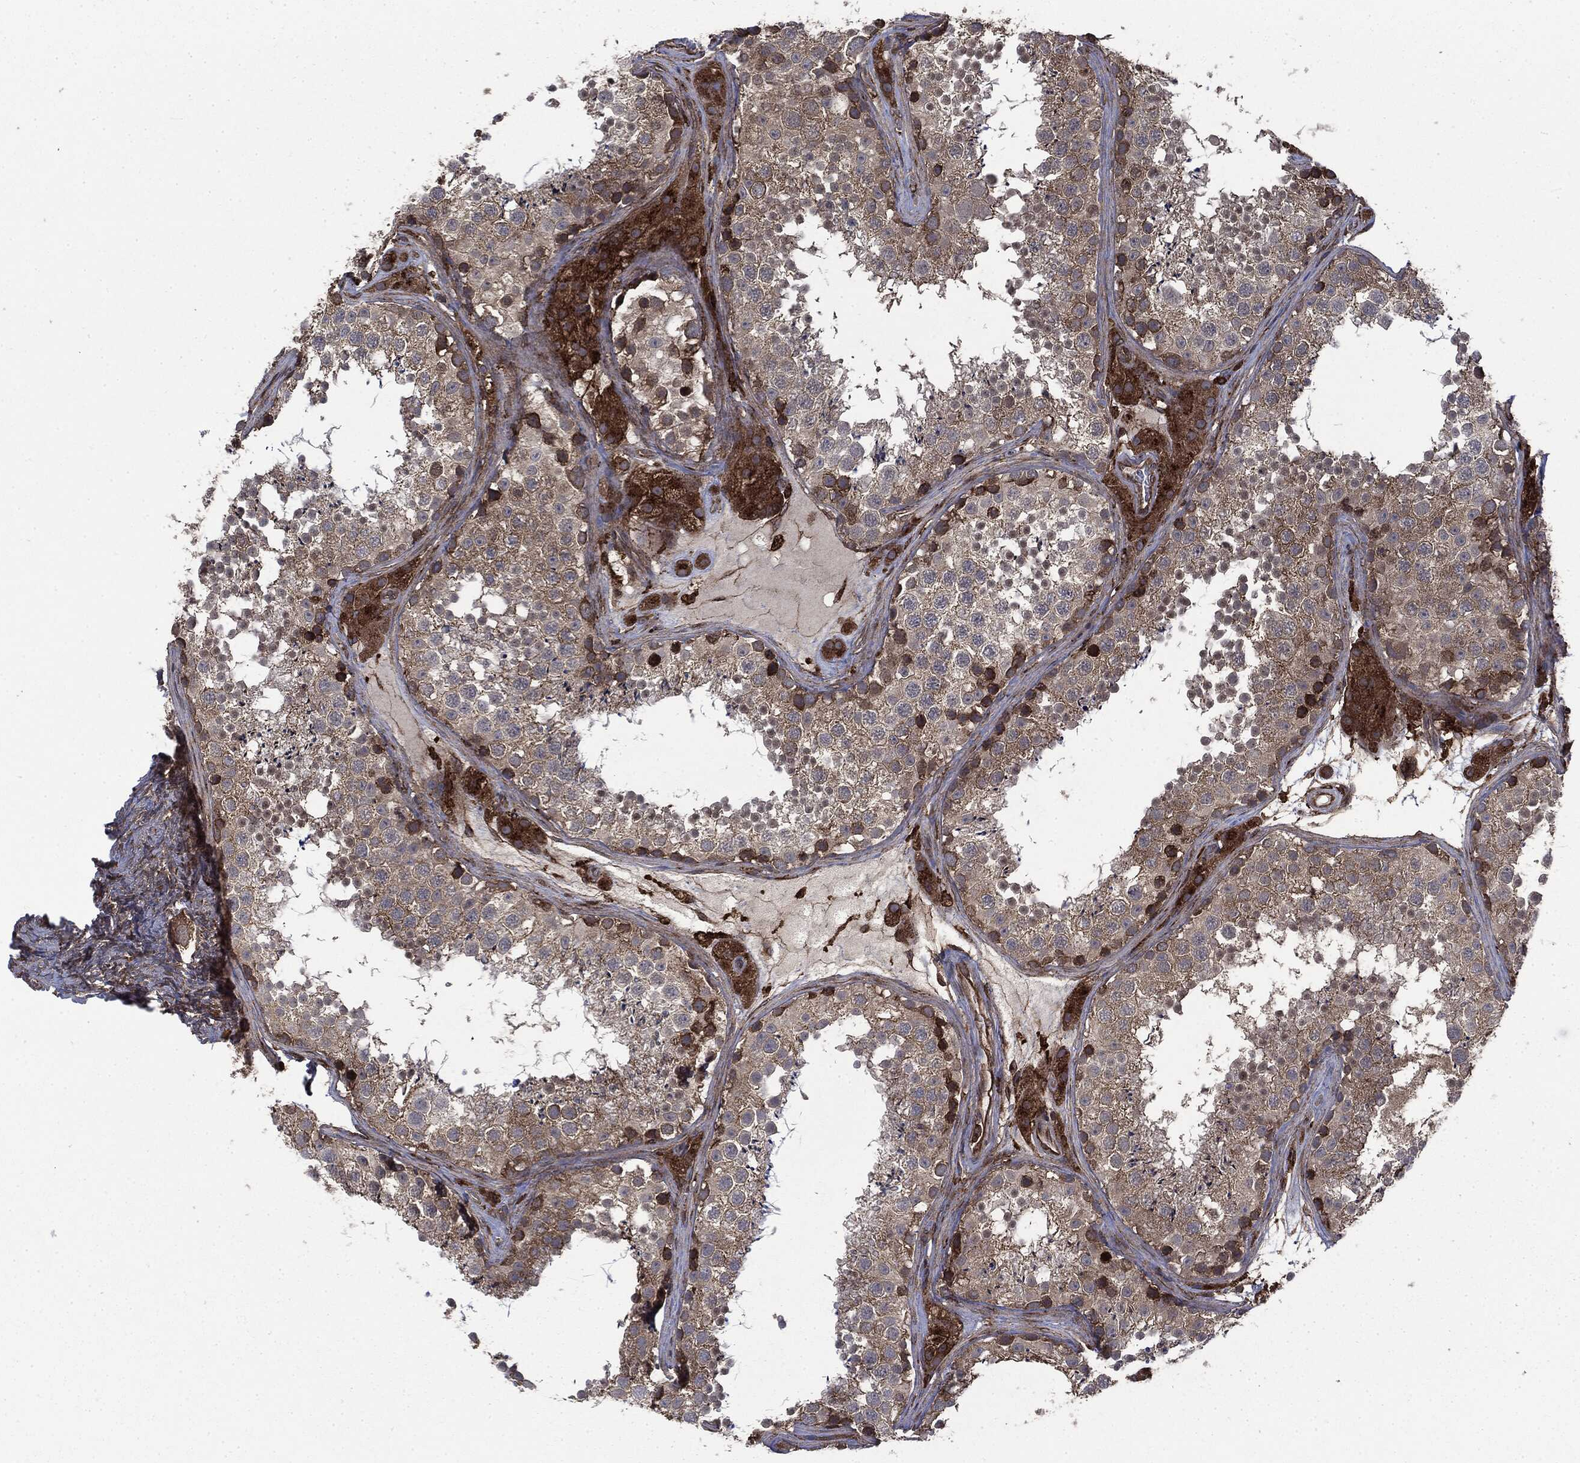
{"staining": {"intensity": "weak", "quantity": "<25%", "location": "cytoplasmic/membranous"}, "tissue": "testis", "cell_type": "Cells in seminiferous ducts", "image_type": "normal", "snomed": [{"axis": "morphology", "description": "Normal tissue, NOS"}, {"axis": "topography", "description": "Testis"}], "caption": "Immunohistochemistry (IHC) of benign testis demonstrates no staining in cells in seminiferous ducts.", "gene": "SNX5", "patient": {"sex": "male", "age": 41}}